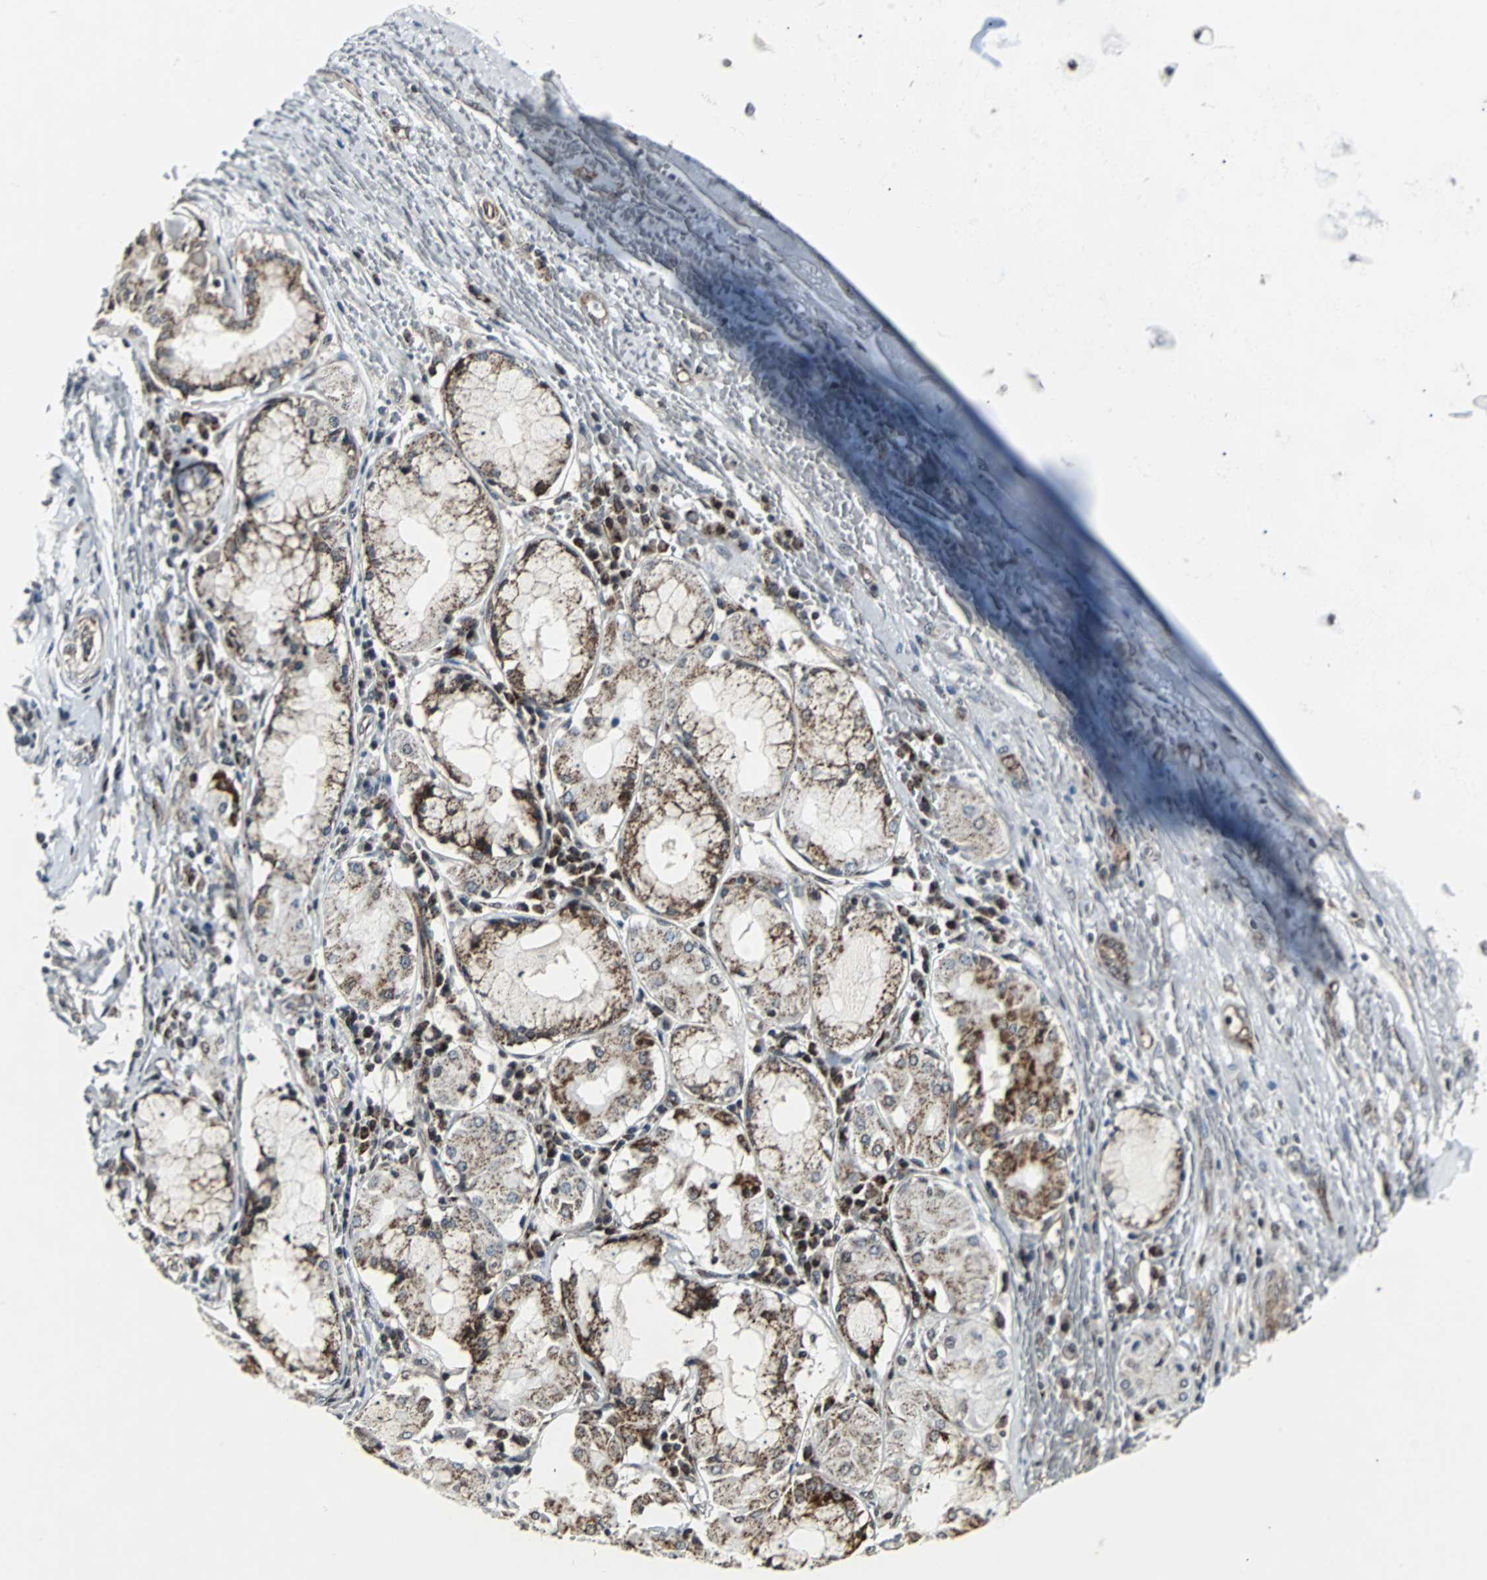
{"staining": {"intensity": "strong", "quantity": "25%-75%", "location": "cytoplasmic/membranous"}, "tissue": "lung cancer", "cell_type": "Tumor cells", "image_type": "cancer", "snomed": [{"axis": "morphology", "description": "Squamous cell carcinoma, NOS"}, {"axis": "topography", "description": "Lung"}], "caption": "Tumor cells exhibit strong cytoplasmic/membranous staining in about 25%-75% of cells in squamous cell carcinoma (lung).", "gene": "MRPL40", "patient": {"sex": "female", "age": 47}}